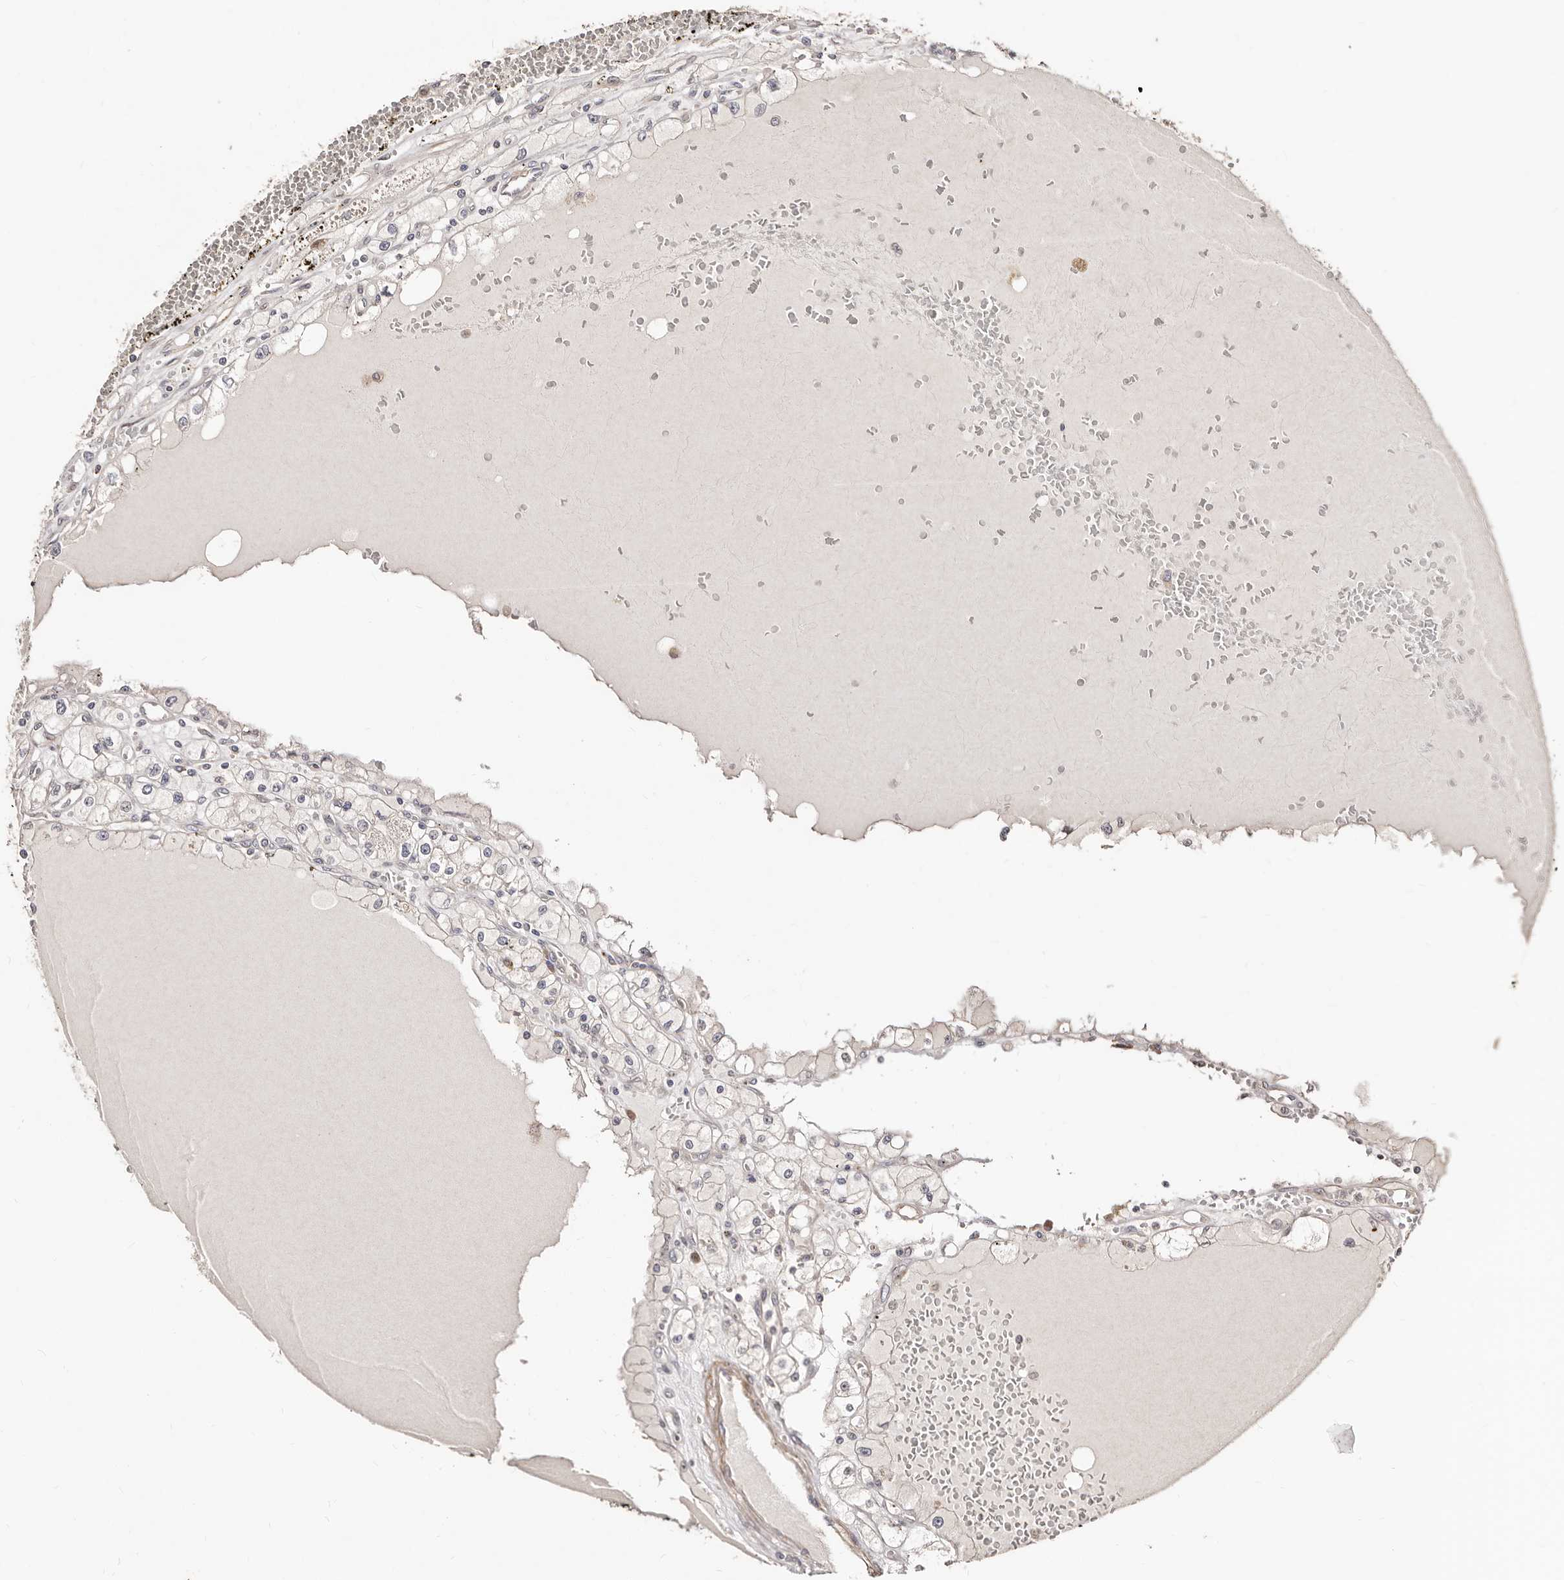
{"staining": {"intensity": "negative", "quantity": "none", "location": "none"}, "tissue": "renal cancer", "cell_type": "Tumor cells", "image_type": "cancer", "snomed": [{"axis": "morphology", "description": "Adenocarcinoma, NOS"}, {"axis": "topography", "description": "Kidney"}], "caption": "Immunohistochemistry (IHC) of human renal adenocarcinoma shows no positivity in tumor cells.", "gene": "APOL6", "patient": {"sex": "male", "age": 56}}